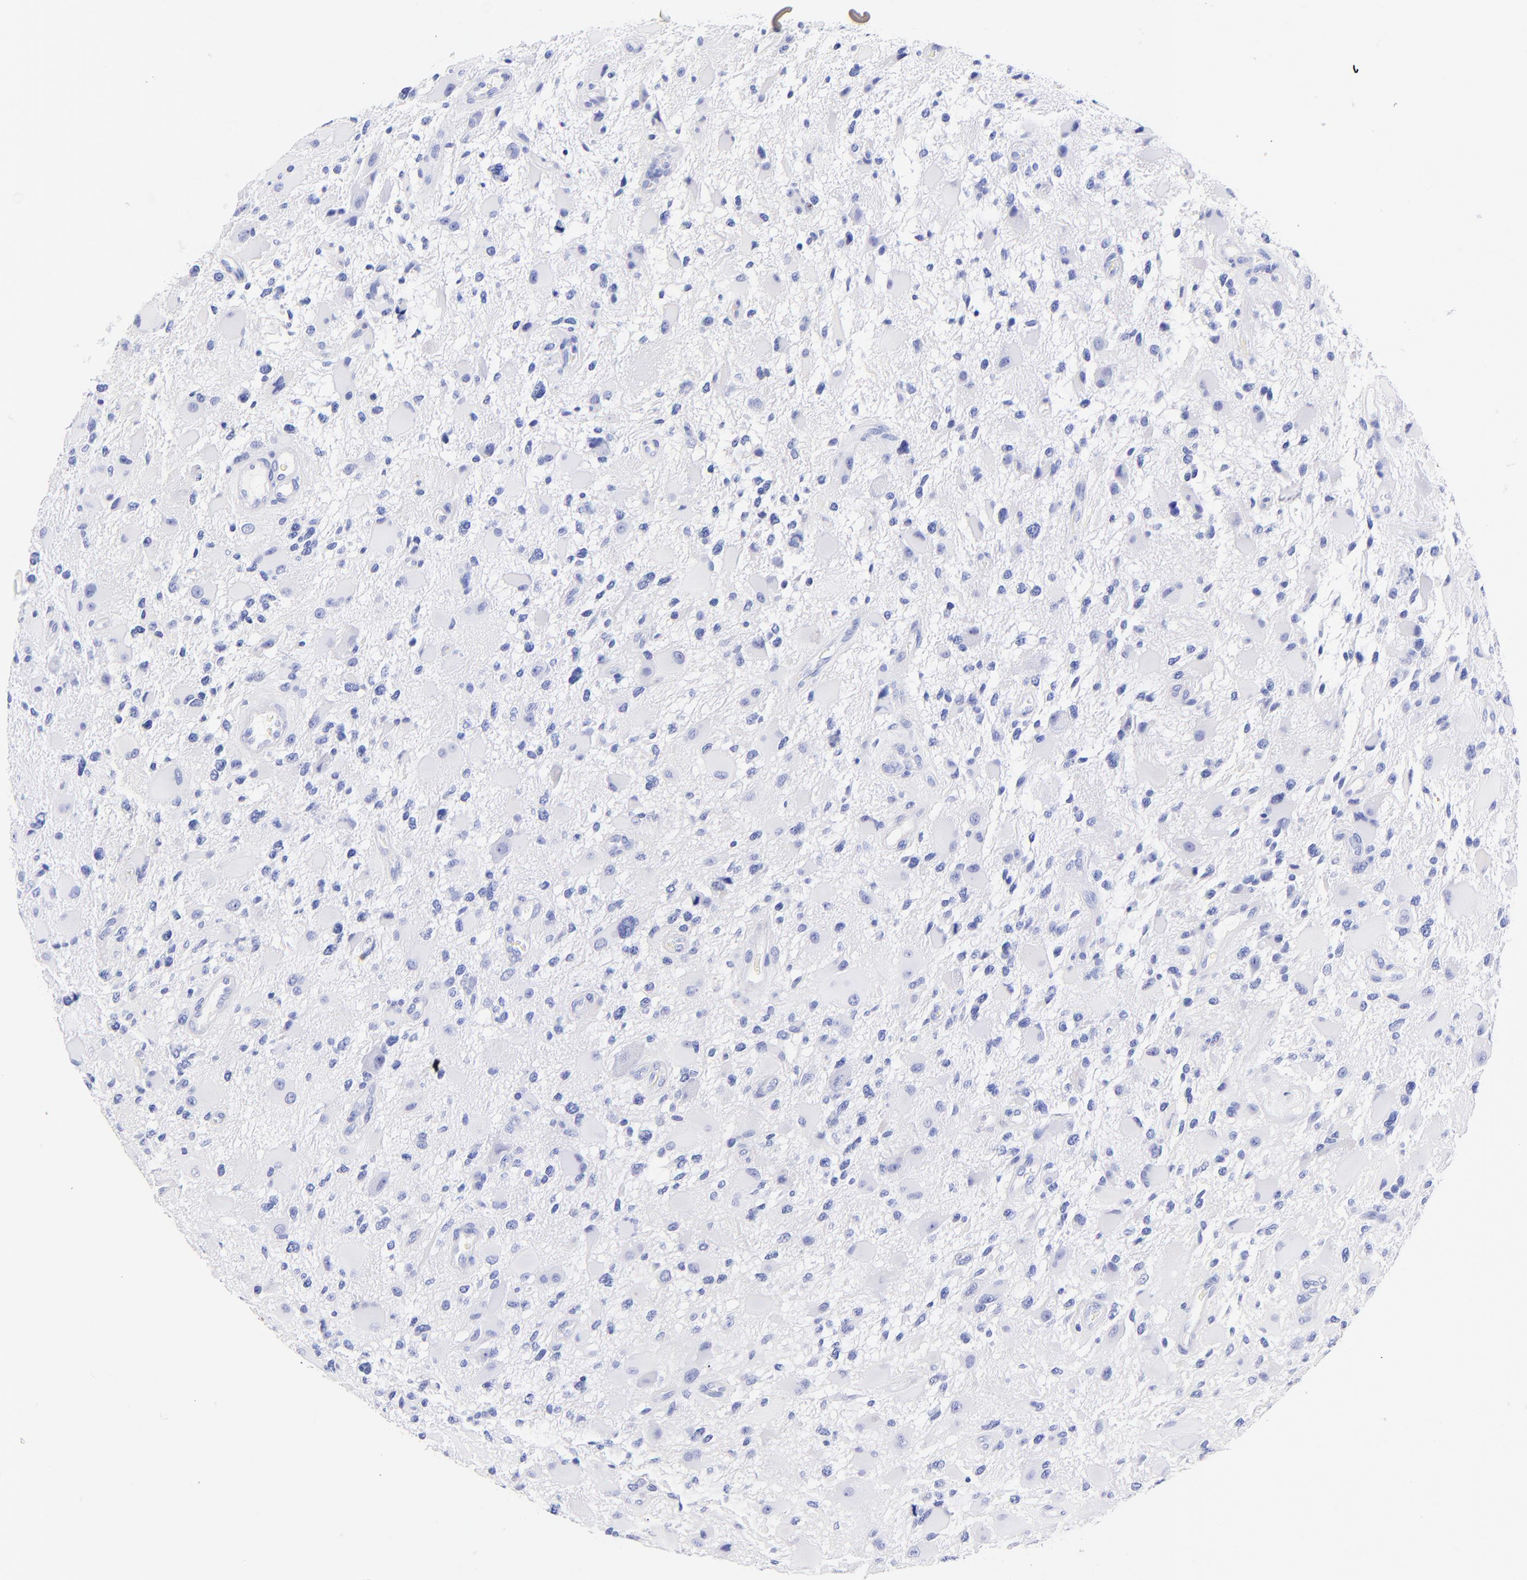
{"staining": {"intensity": "negative", "quantity": "none", "location": "none"}, "tissue": "glioma", "cell_type": "Tumor cells", "image_type": "cancer", "snomed": [{"axis": "morphology", "description": "Glioma, malignant, High grade"}, {"axis": "topography", "description": "Brain"}], "caption": "The histopathology image demonstrates no staining of tumor cells in malignant glioma (high-grade). Brightfield microscopy of immunohistochemistry stained with DAB (brown) and hematoxylin (blue), captured at high magnification.", "gene": "KRT19", "patient": {"sex": "female", "age": 60}}